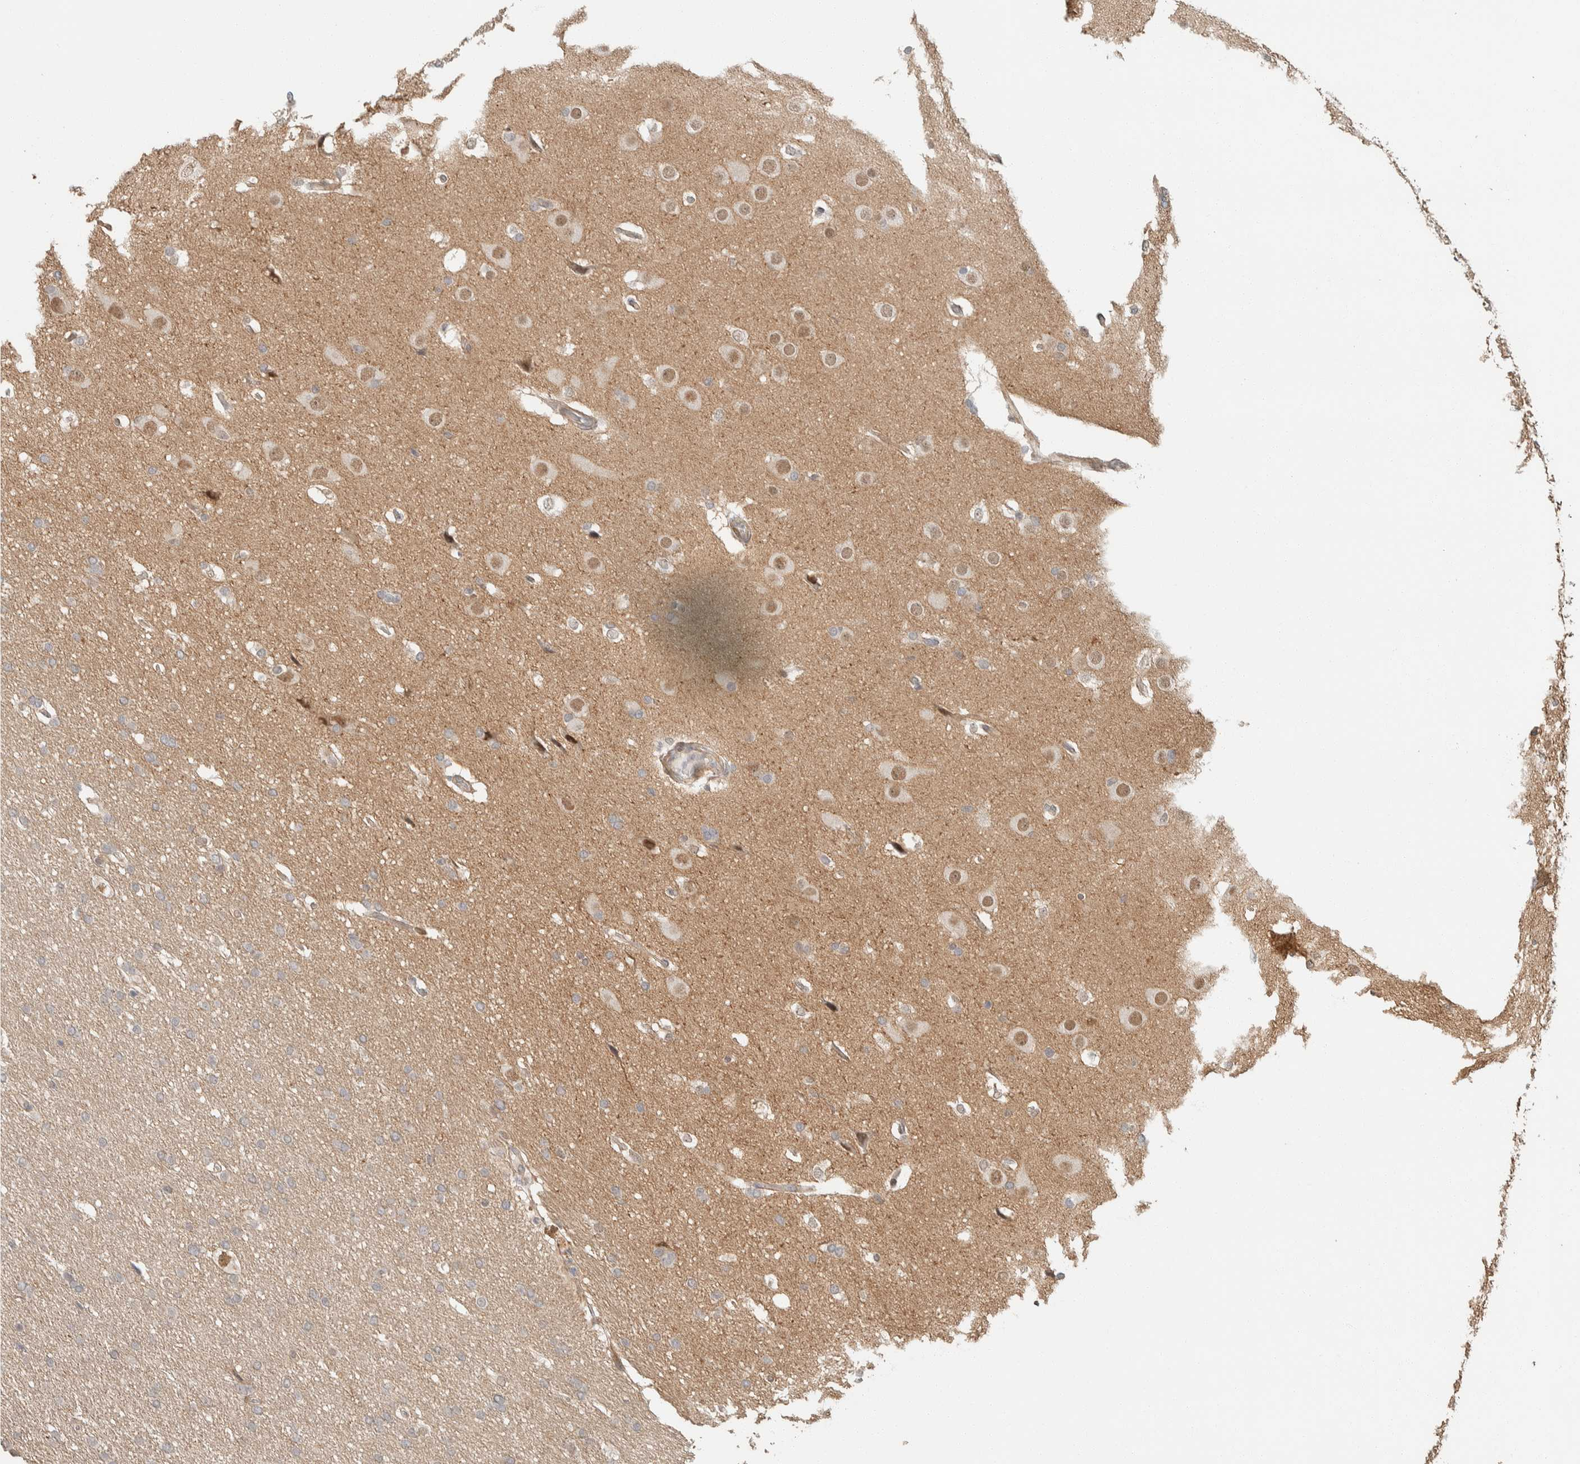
{"staining": {"intensity": "weak", "quantity": "<25%", "location": "cytoplasmic/membranous"}, "tissue": "glioma", "cell_type": "Tumor cells", "image_type": "cancer", "snomed": [{"axis": "morphology", "description": "Glioma, malignant, Low grade"}, {"axis": "topography", "description": "Brain"}], "caption": "The image demonstrates no significant positivity in tumor cells of glioma. The staining was performed using DAB to visualize the protein expression in brown, while the nuclei were stained in blue with hematoxylin (Magnification: 20x).", "gene": "ZBTB2", "patient": {"sex": "female", "age": 37}}